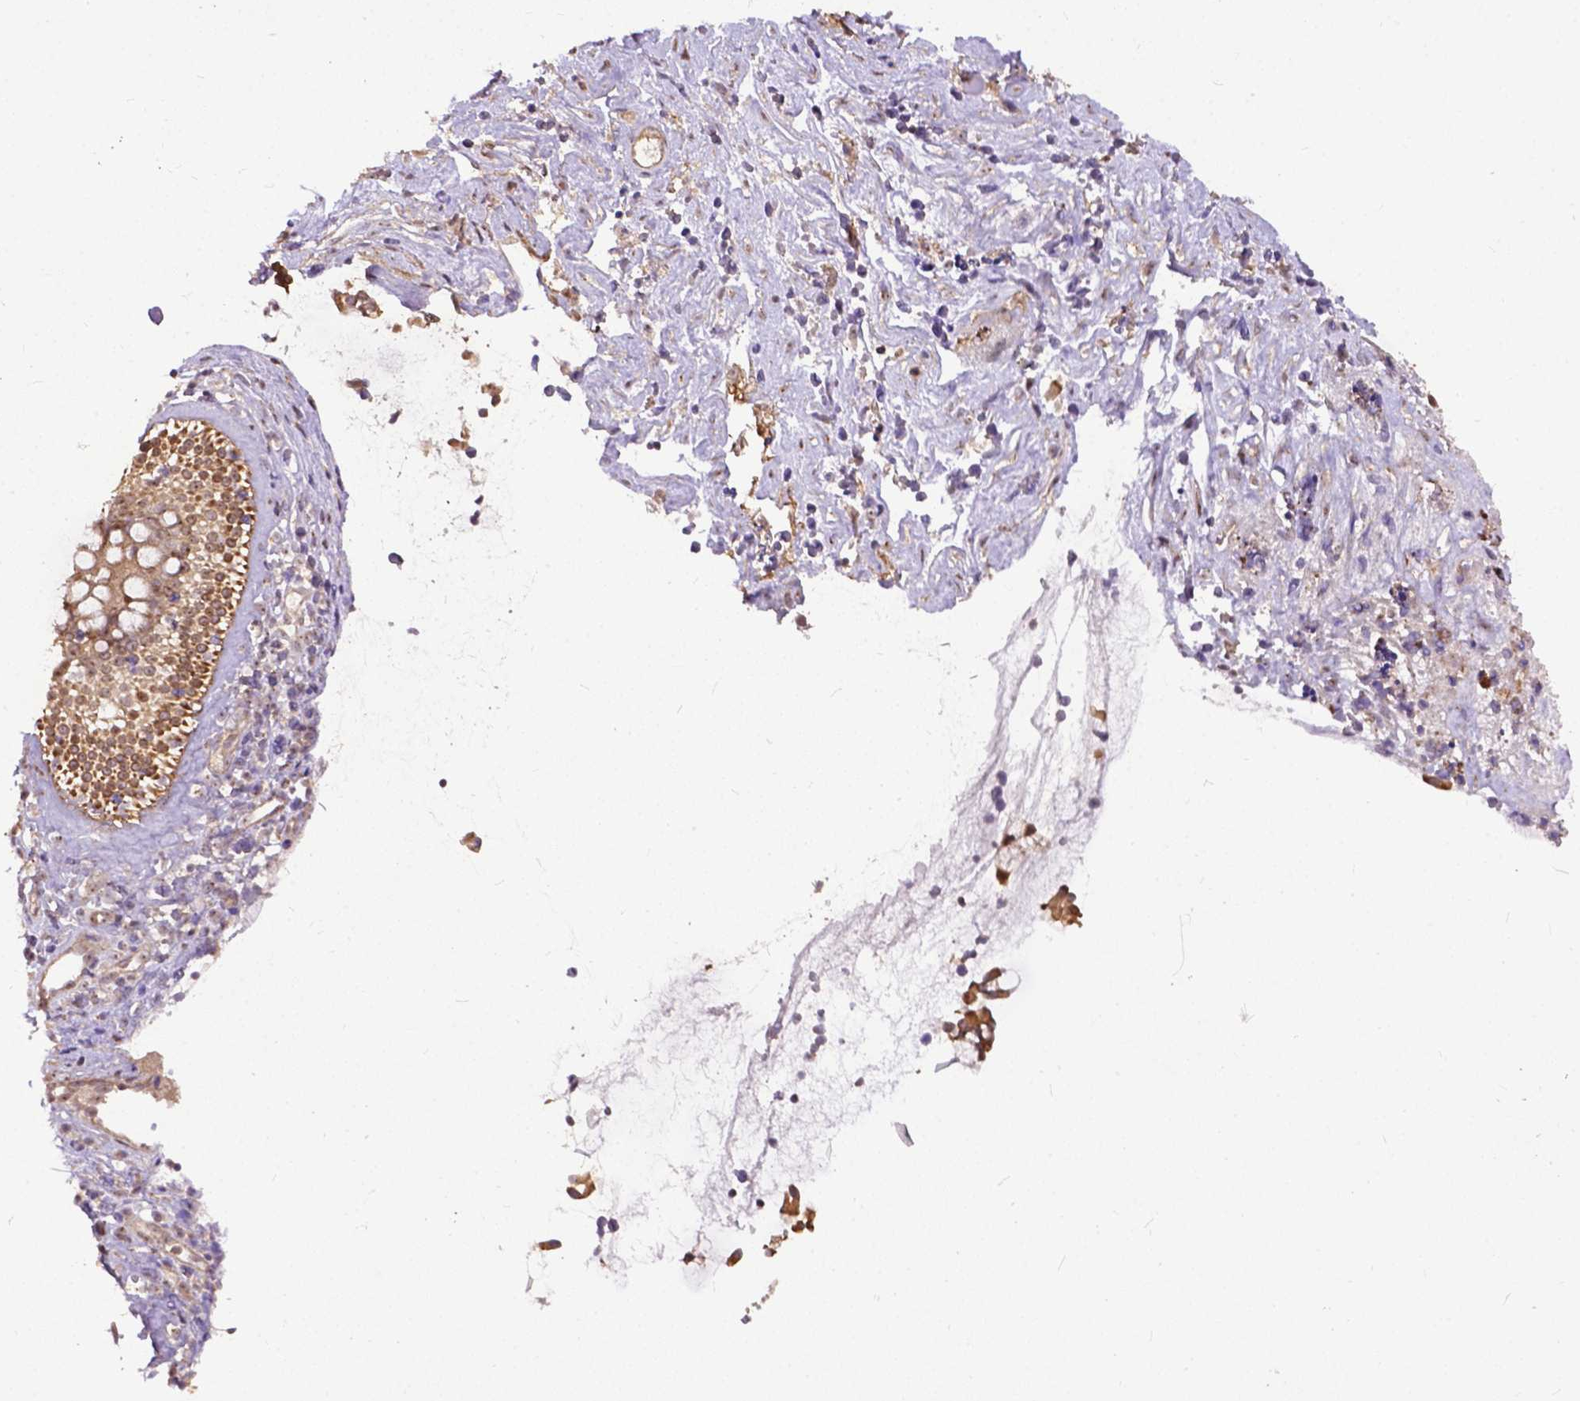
{"staining": {"intensity": "strong", "quantity": ">75%", "location": "cytoplasmic/membranous"}, "tissue": "nasopharynx", "cell_type": "Respiratory epithelial cells", "image_type": "normal", "snomed": [{"axis": "morphology", "description": "Normal tissue, NOS"}, {"axis": "topography", "description": "Nasopharynx"}], "caption": "Nasopharynx stained for a protein exhibits strong cytoplasmic/membranous positivity in respiratory epithelial cells. (DAB IHC, brown staining for protein, blue staining for nuclei).", "gene": "PARP3", "patient": {"sex": "male", "age": 68}}